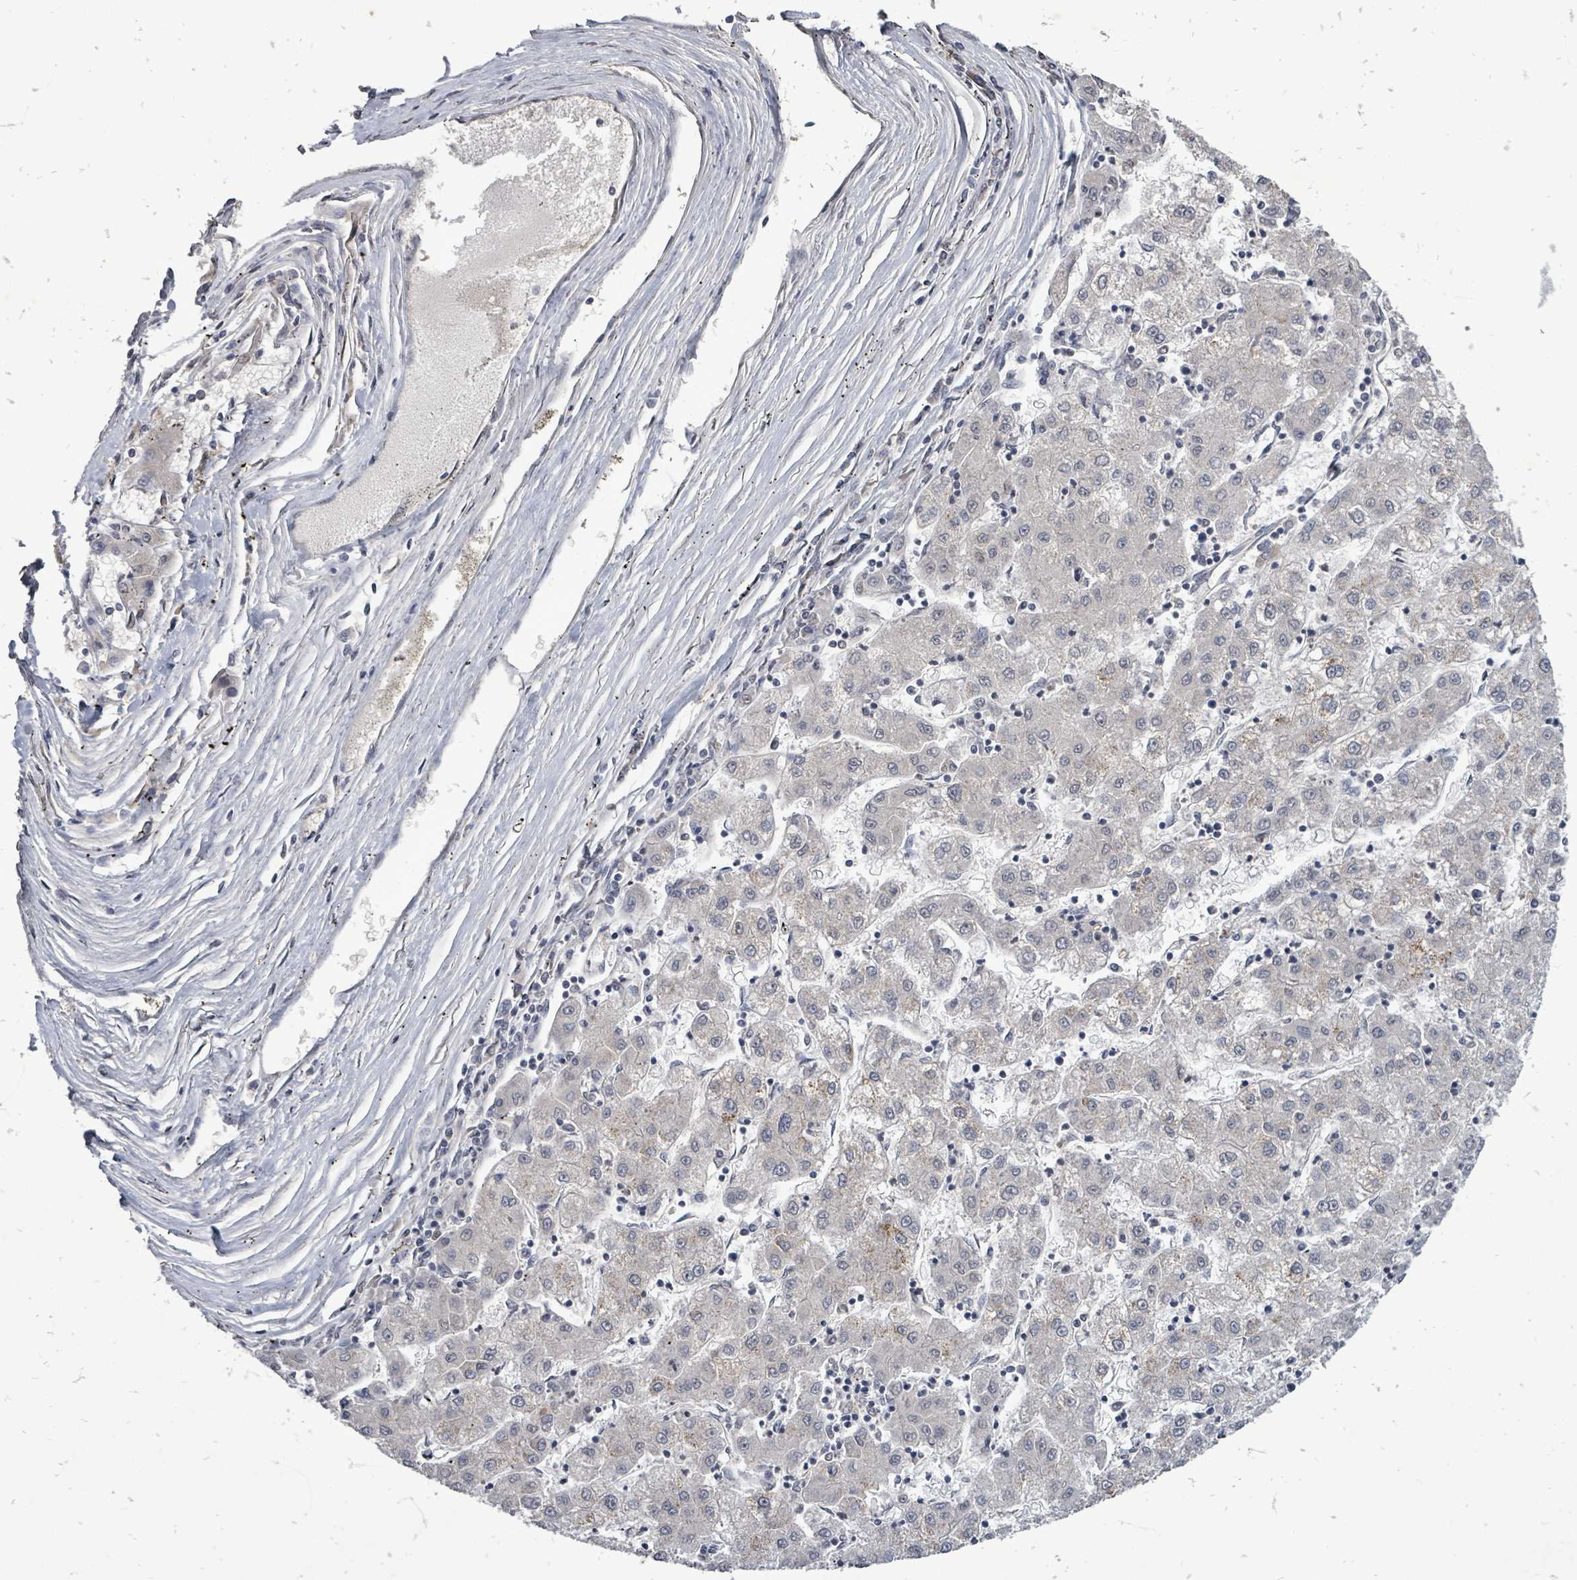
{"staining": {"intensity": "negative", "quantity": "none", "location": "none"}, "tissue": "liver cancer", "cell_type": "Tumor cells", "image_type": "cancer", "snomed": [{"axis": "morphology", "description": "Carcinoma, Hepatocellular, NOS"}, {"axis": "topography", "description": "Liver"}], "caption": "Immunohistochemical staining of hepatocellular carcinoma (liver) exhibits no significant staining in tumor cells.", "gene": "RALGAPB", "patient": {"sex": "male", "age": 72}}